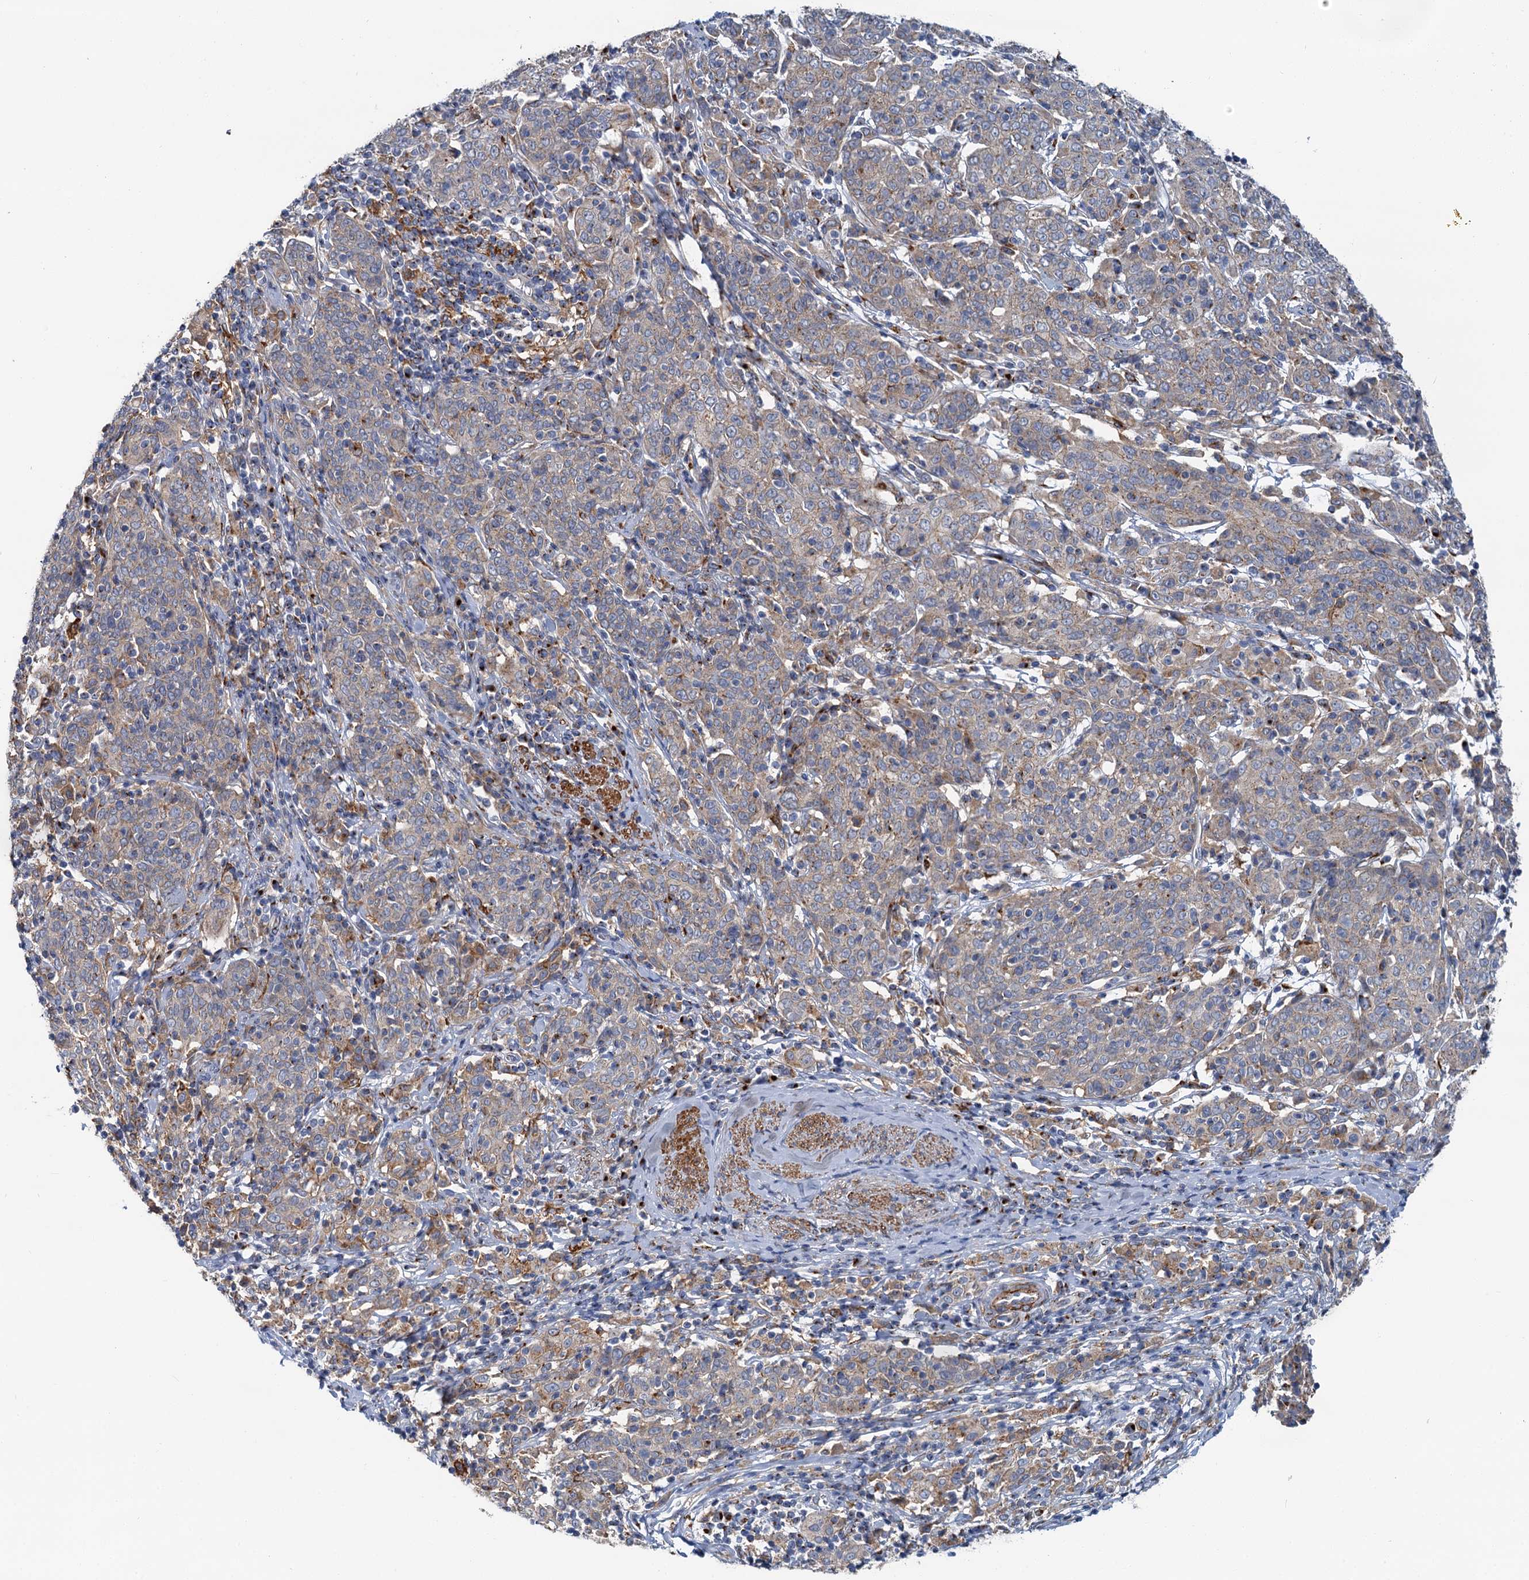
{"staining": {"intensity": "weak", "quantity": "25%-75%", "location": "cytoplasmic/membranous"}, "tissue": "cervical cancer", "cell_type": "Tumor cells", "image_type": "cancer", "snomed": [{"axis": "morphology", "description": "Squamous cell carcinoma, NOS"}, {"axis": "topography", "description": "Cervix"}], "caption": "Human cervical cancer stained with a protein marker exhibits weak staining in tumor cells.", "gene": "BET1L", "patient": {"sex": "female", "age": 67}}